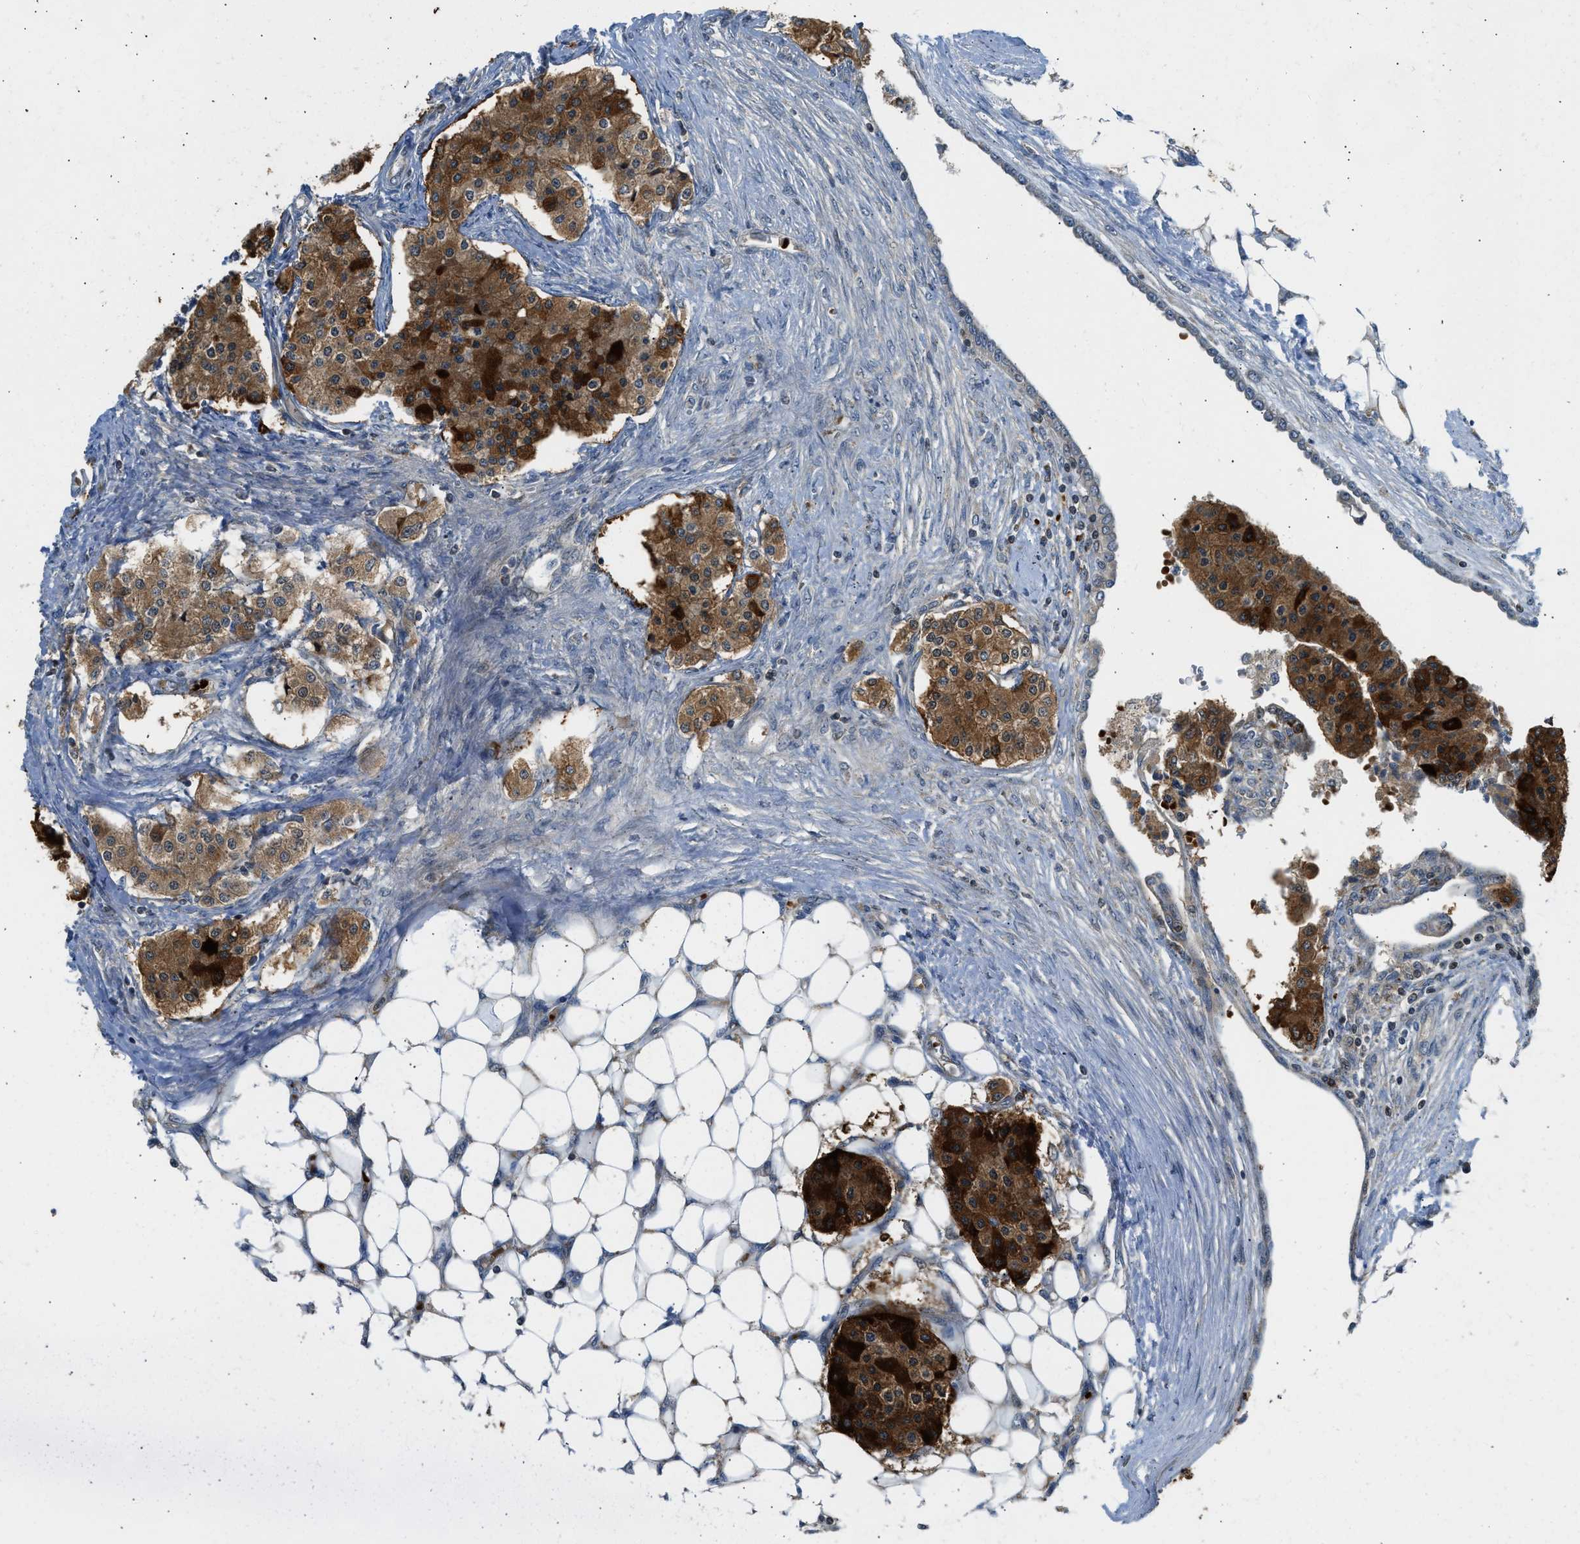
{"staining": {"intensity": "strong", "quantity": ">75%", "location": "cytoplasmic/membranous"}, "tissue": "carcinoid", "cell_type": "Tumor cells", "image_type": "cancer", "snomed": [{"axis": "morphology", "description": "Carcinoid, malignant, NOS"}, {"axis": "topography", "description": "Colon"}], "caption": "Malignant carcinoid was stained to show a protein in brown. There is high levels of strong cytoplasmic/membranous staining in about >75% of tumor cells.", "gene": "SESN2", "patient": {"sex": "female", "age": 52}}